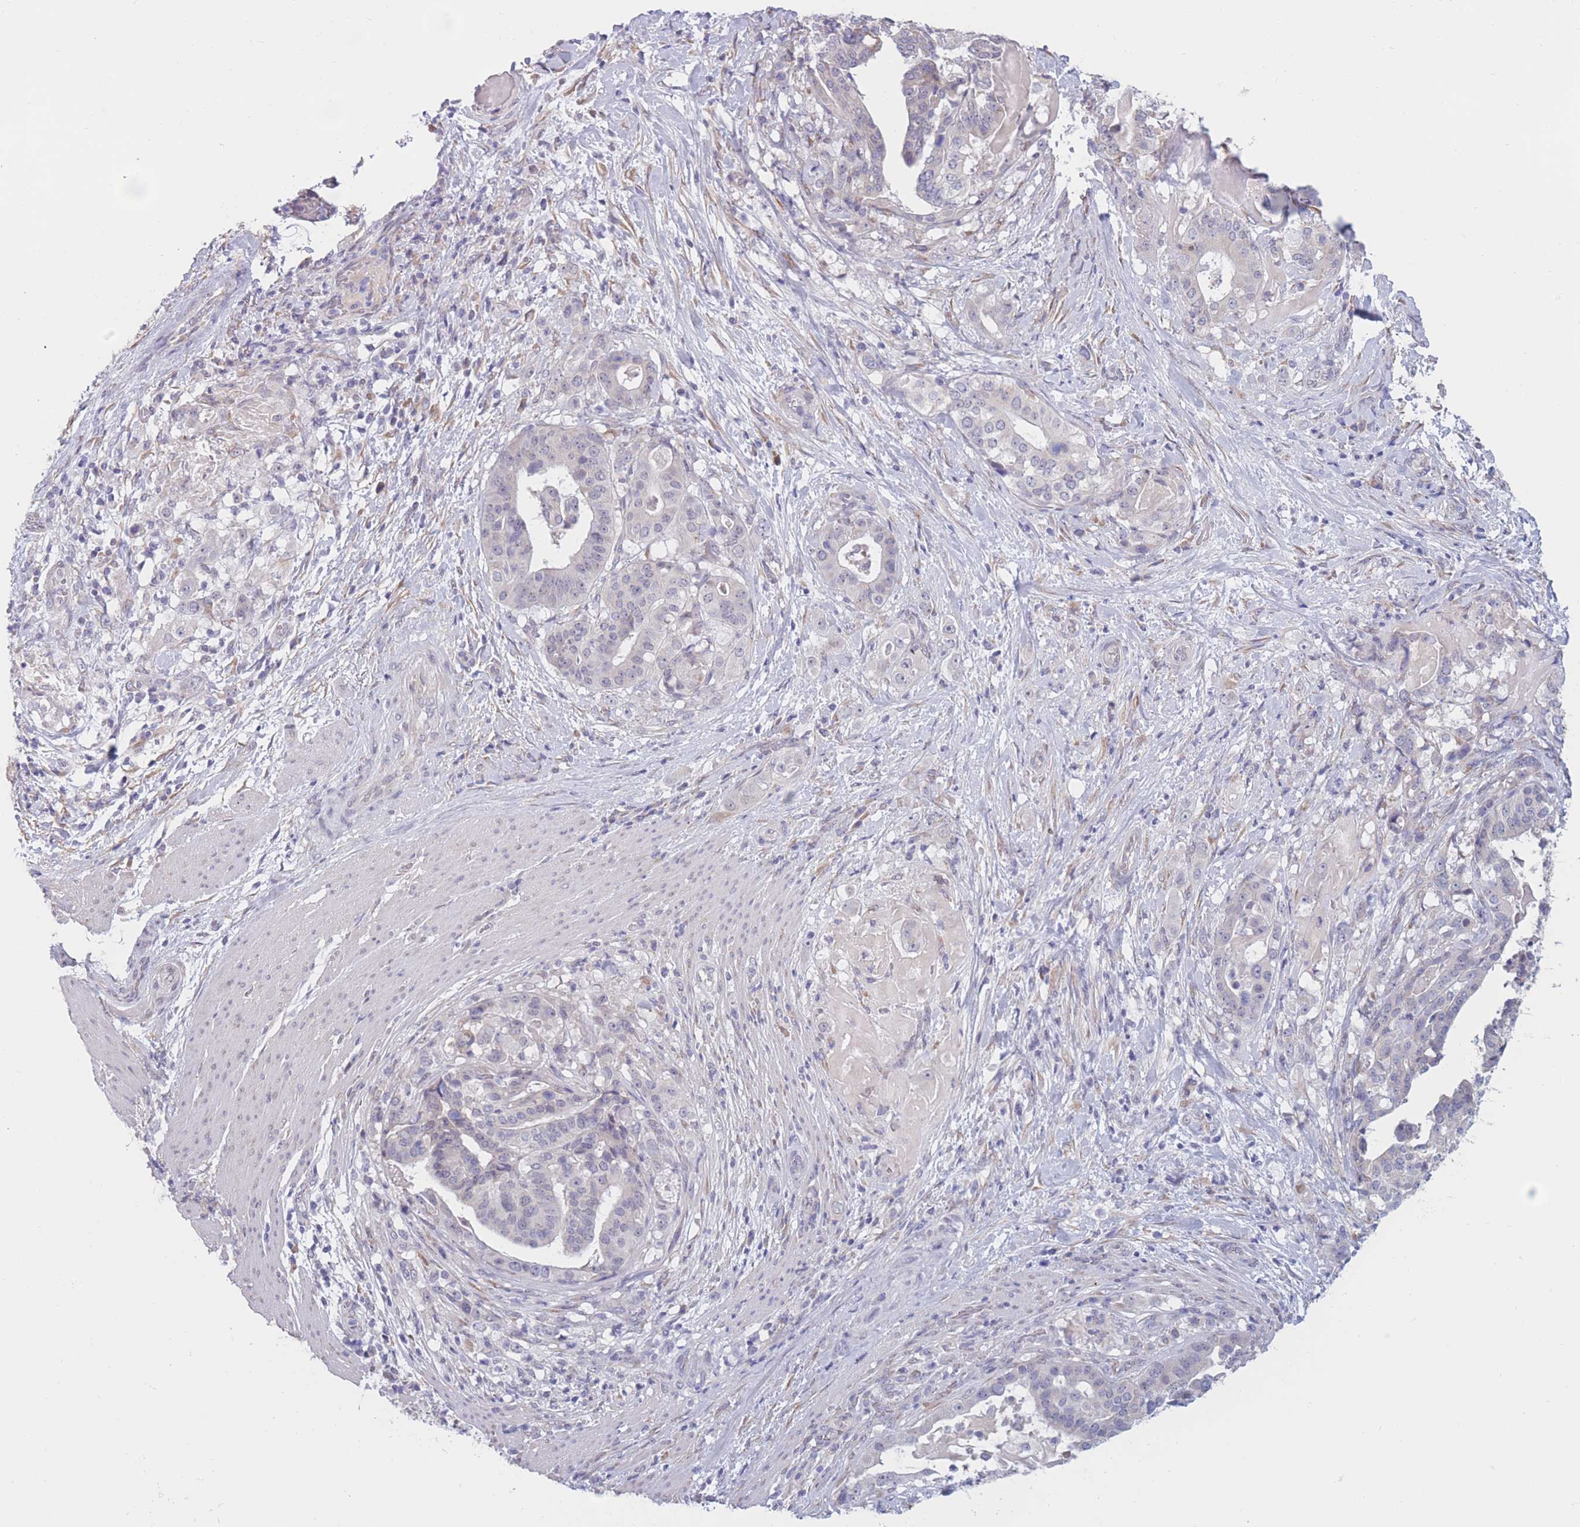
{"staining": {"intensity": "negative", "quantity": "none", "location": "none"}, "tissue": "stomach cancer", "cell_type": "Tumor cells", "image_type": "cancer", "snomed": [{"axis": "morphology", "description": "Adenocarcinoma, NOS"}, {"axis": "topography", "description": "Stomach"}], "caption": "This is a micrograph of immunohistochemistry staining of stomach adenocarcinoma, which shows no expression in tumor cells. (DAB (3,3'-diaminobenzidine) IHC, high magnification).", "gene": "COL27A1", "patient": {"sex": "male", "age": 48}}